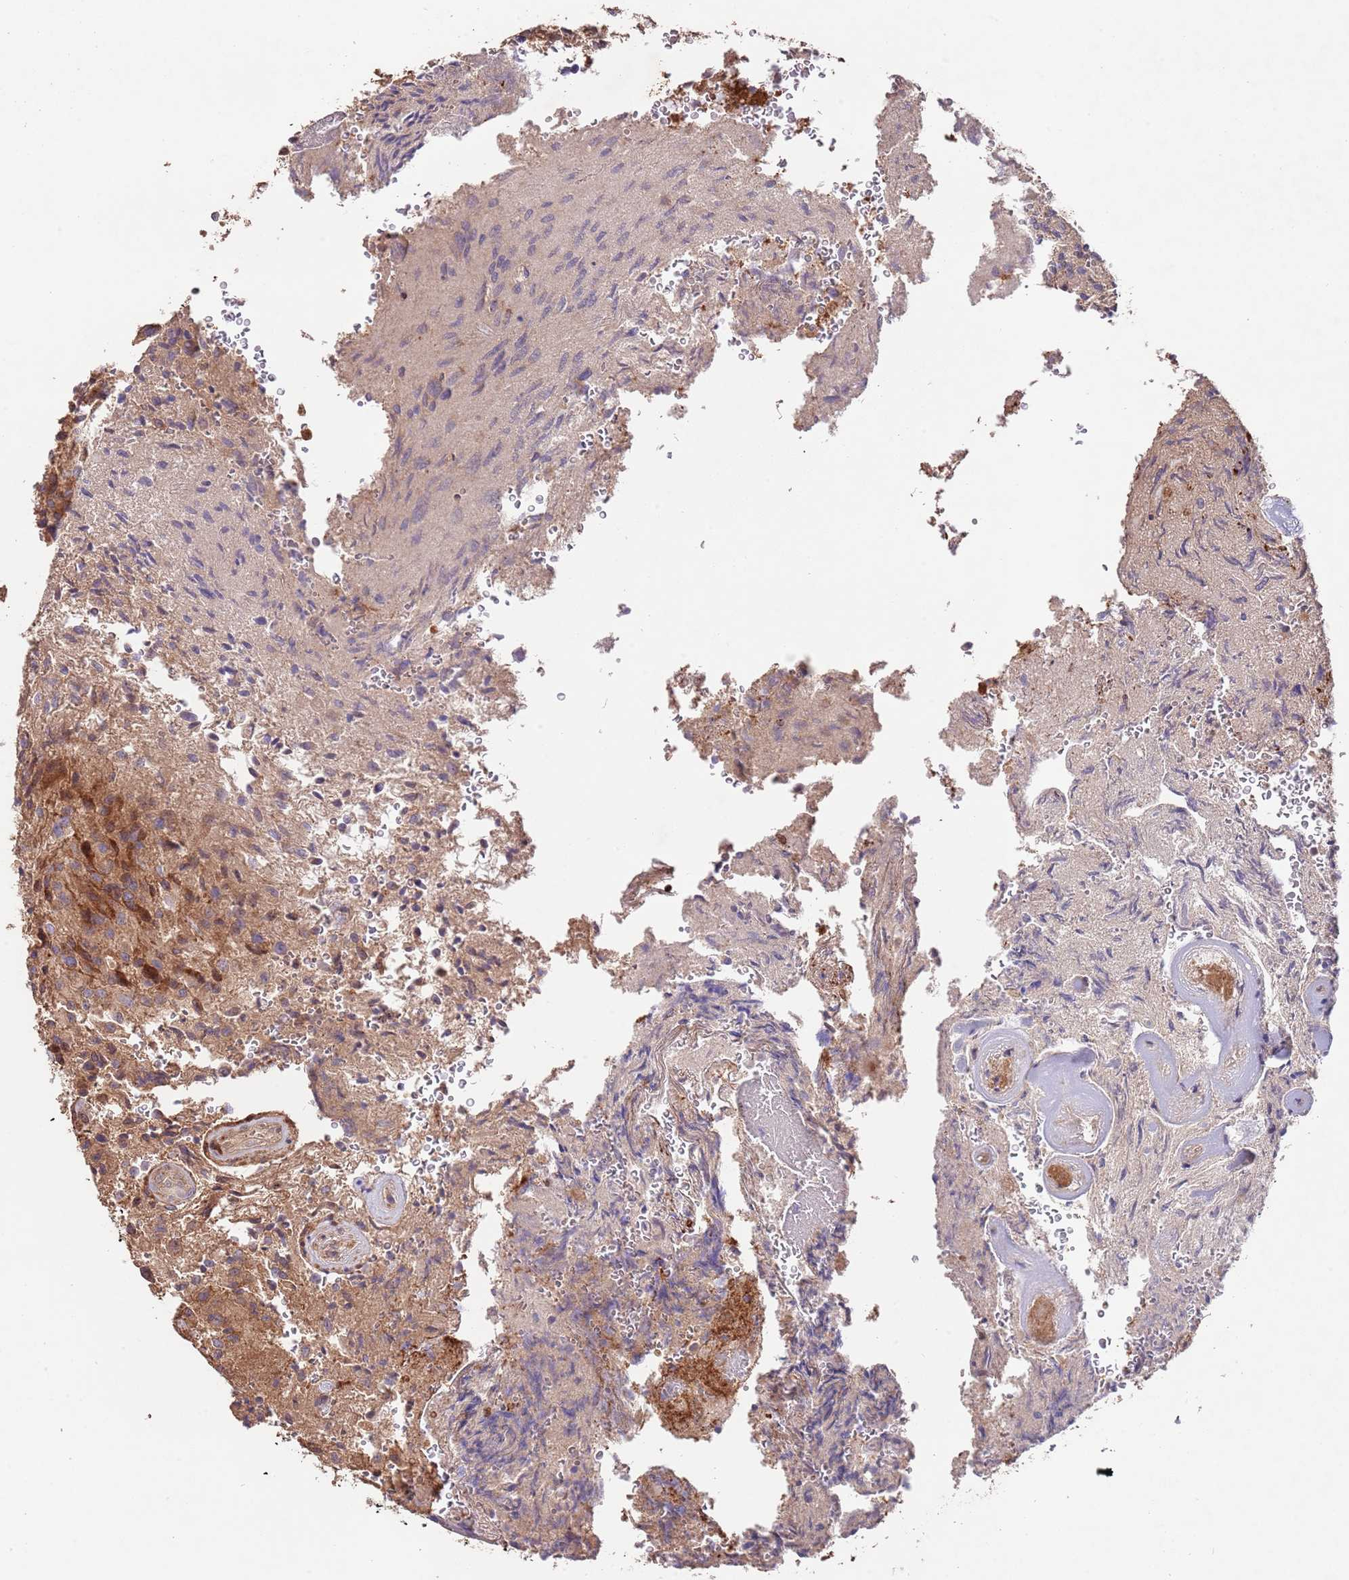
{"staining": {"intensity": "moderate", "quantity": "25%-75%", "location": "cytoplasmic/membranous"}, "tissue": "glioma", "cell_type": "Tumor cells", "image_type": "cancer", "snomed": [{"axis": "morphology", "description": "Normal tissue, NOS"}, {"axis": "morphology", "description": "Glioma, malignant, High grade"}, {"axis": "topography", "description": "Cerebral cortex"}], "caption": "Glioma stained with a protein marker demonstrates moderate staining in tumor cells.", "gene": "RNF19B", "patient": {"sex": "male", "age": 56}}